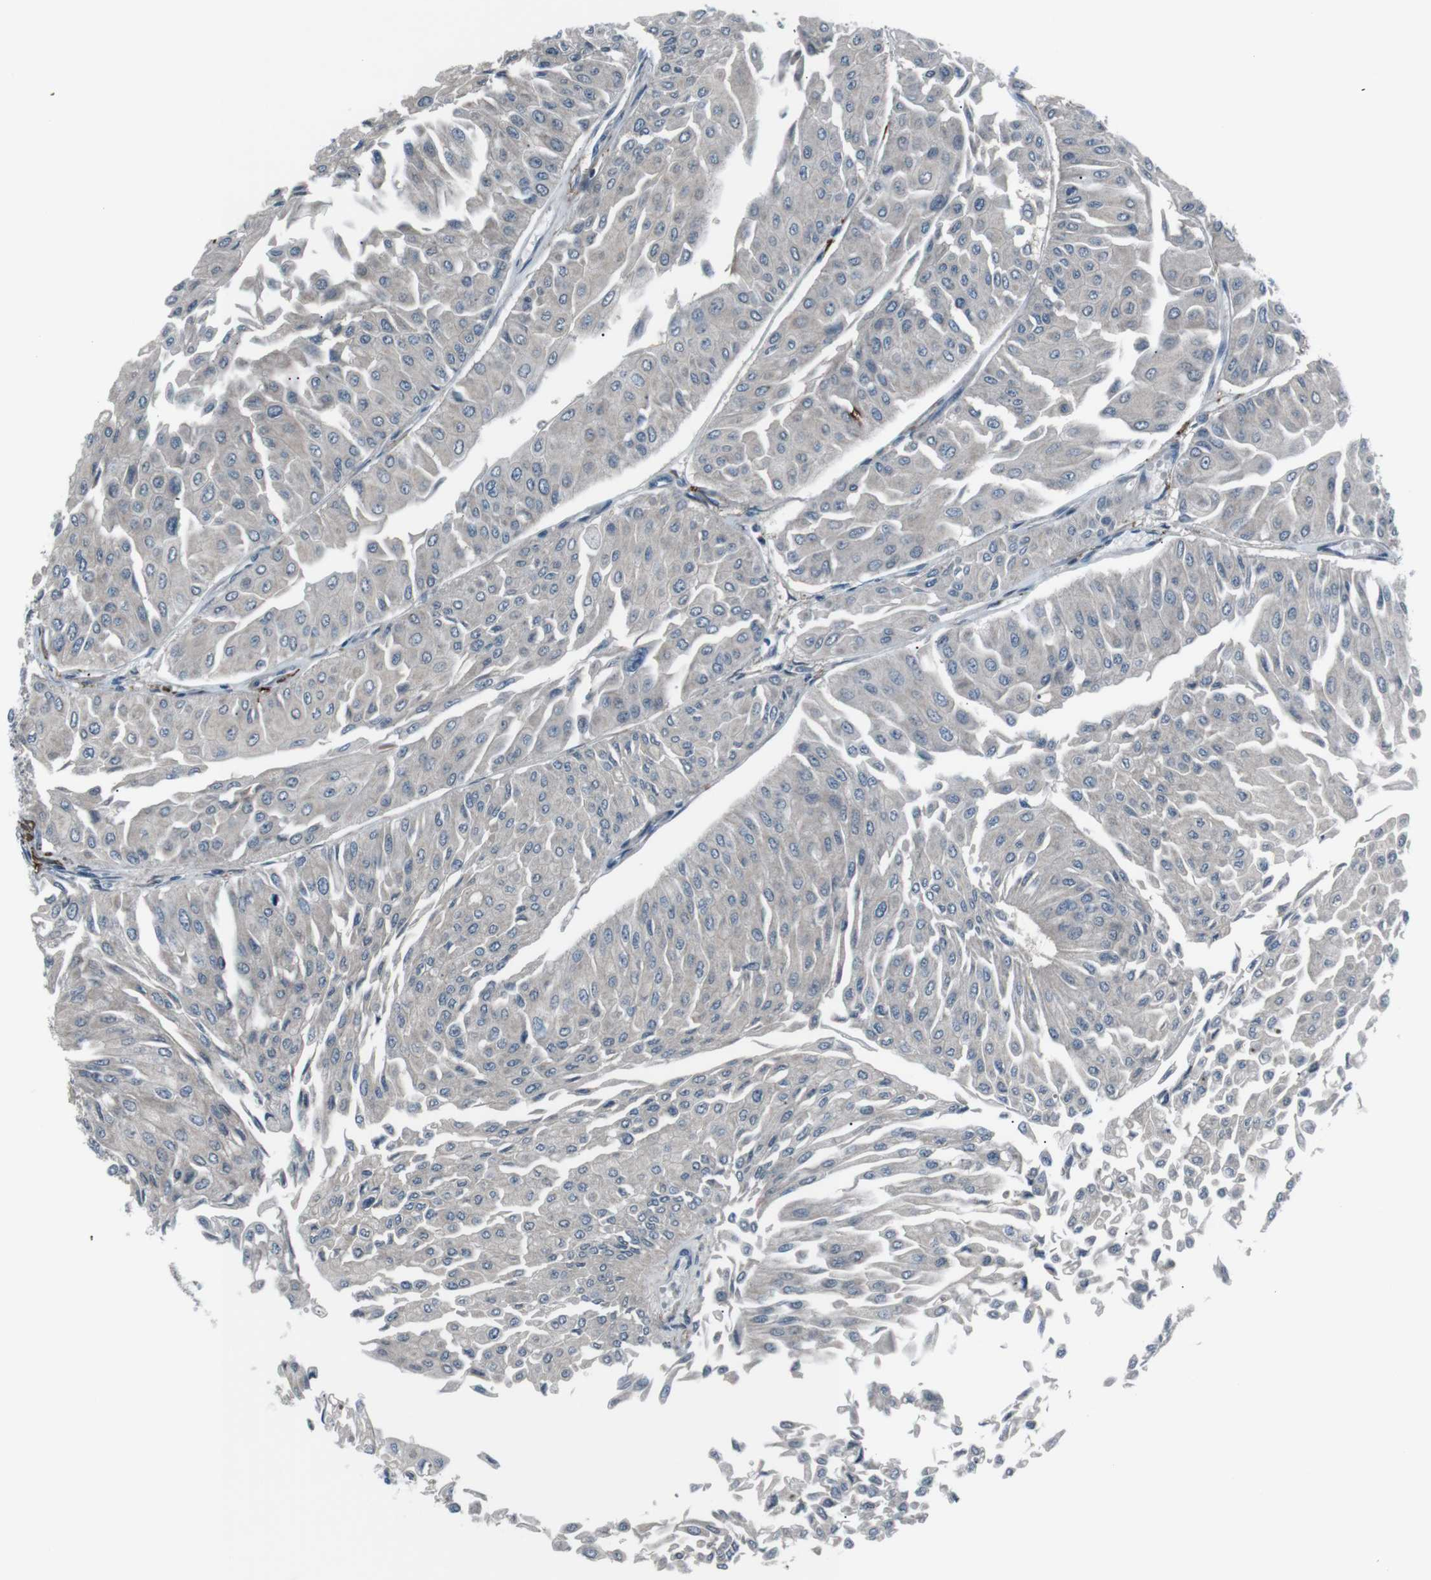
{"staining": {"intensity": "negative", "quantity": "none", "location": "none"}, "tissue": "urothelial cancer", "cell_type": "Tumor cells", "image_type": "cancer", "snomed": [{"axis": "morphology", "description": "Urothelial carcinoma, Low grade"}, {"axis": "topography", "description": "Urinary bladder"}], "caption": "An image of urothelial carcinoma (low-grade) stained for a protein demonstrates no brown staining in tumor cells.", "gene": "PDLIM5", "patient": {"sex": "male", "age": 67}}